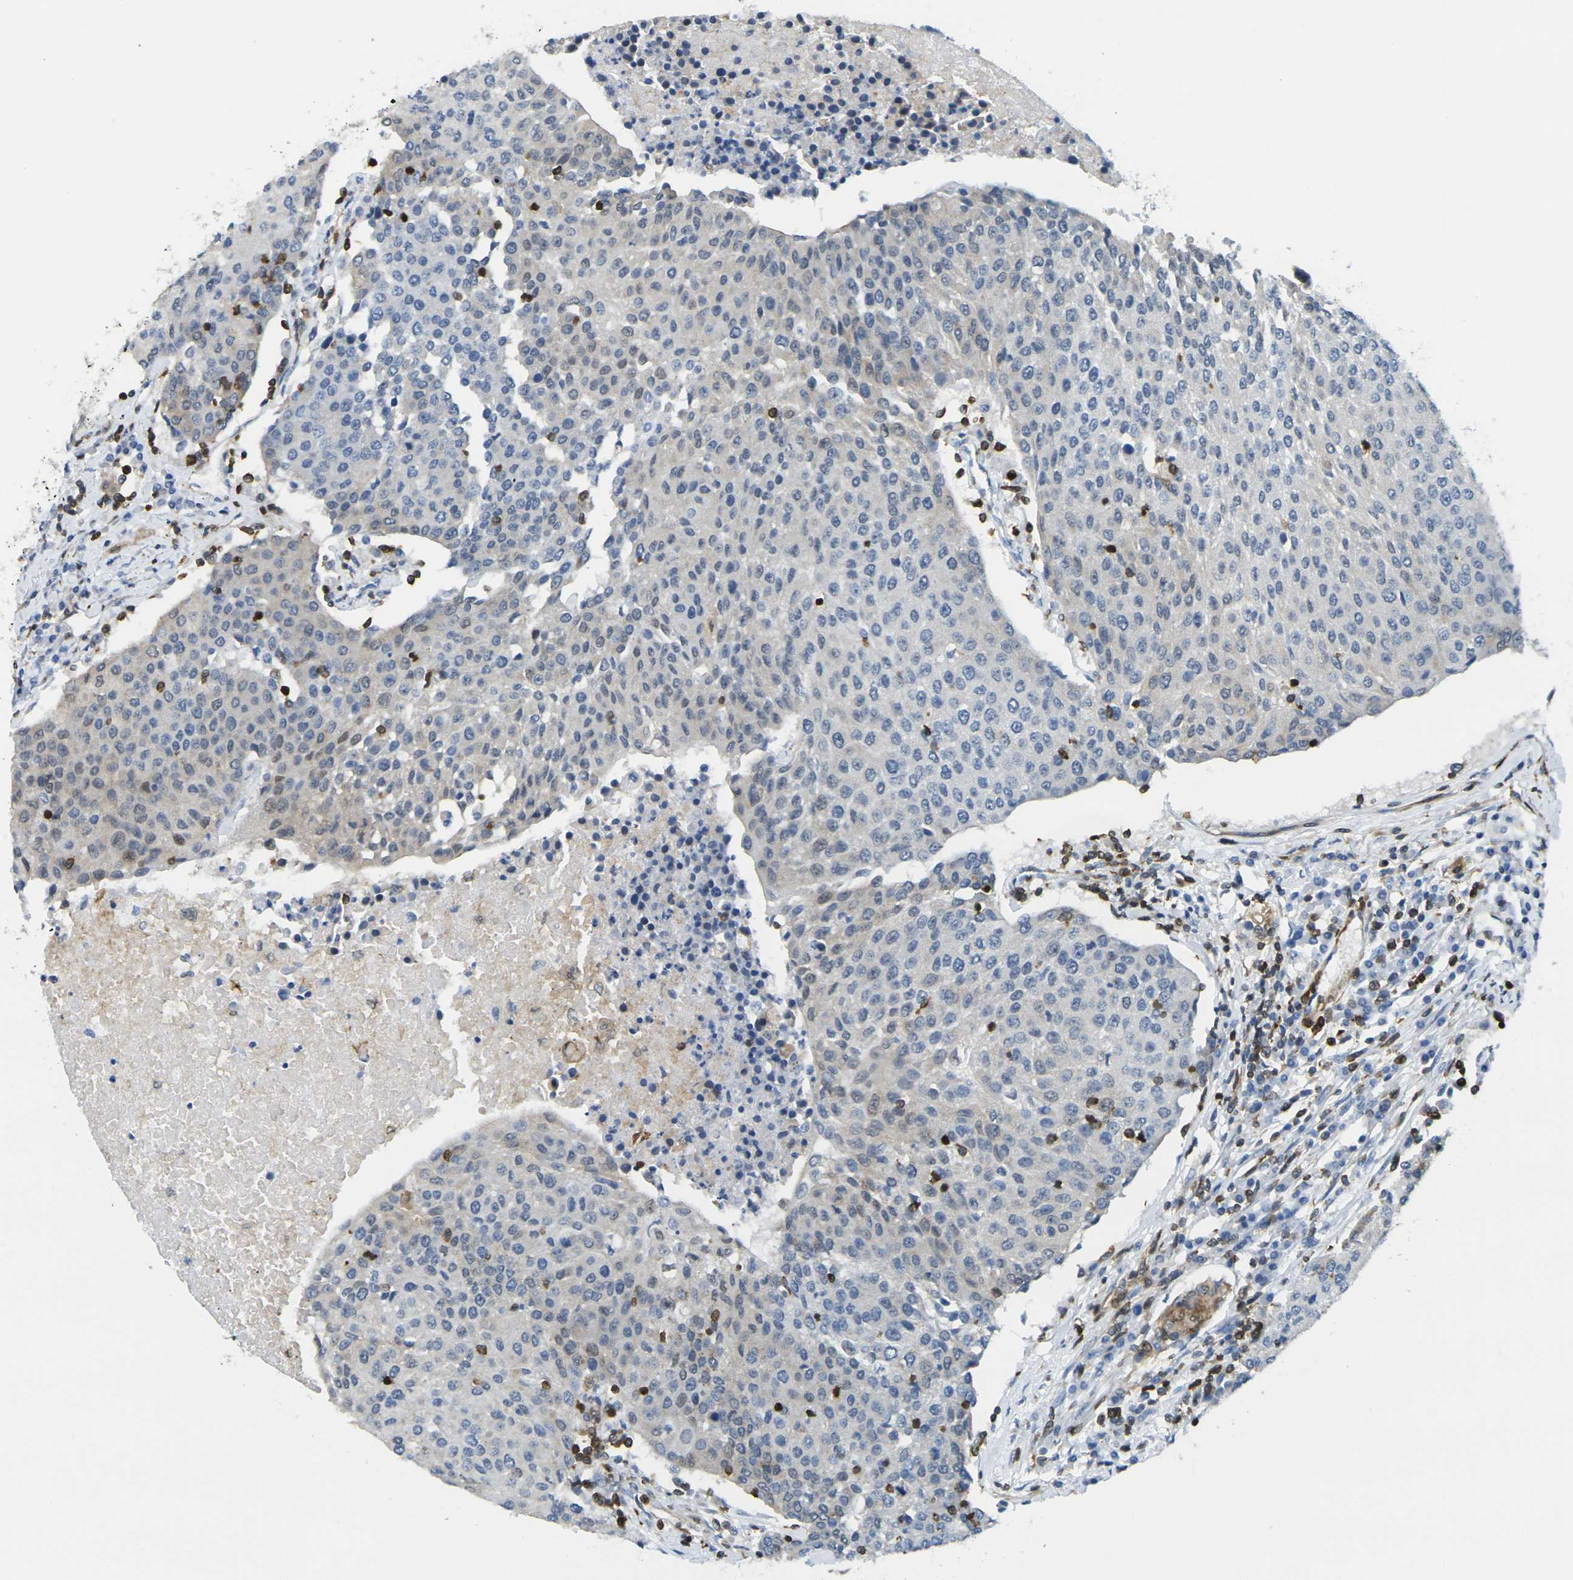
{"staining": {"intensity": "weak", "quantity": "25%-75%", "location": "cytoplasmic/membranous"}, "tissue": "urothelial cancer", "cell_type": "Tumor cells", "image_type": "cancer", "snomed": [{"axis": "morphology", "description": "Urothelial carcinoma, High grade"}, {"axis": "topography", "description": "Urinary bladder"}], "caption": "Immunohistochemistry (IHC) (DAB (3,3'-diaminobenzidine)) staining of urothelial carcinoma (high-grade) exhibits weak cytoplasmic/membranous protein expression in approximately 25%-75% of tumor cells. The protein is shown in brown color, while the nuclei are stained blue.", "gene": "LASP1", "patient": {"sex": "female", "age": 85}}